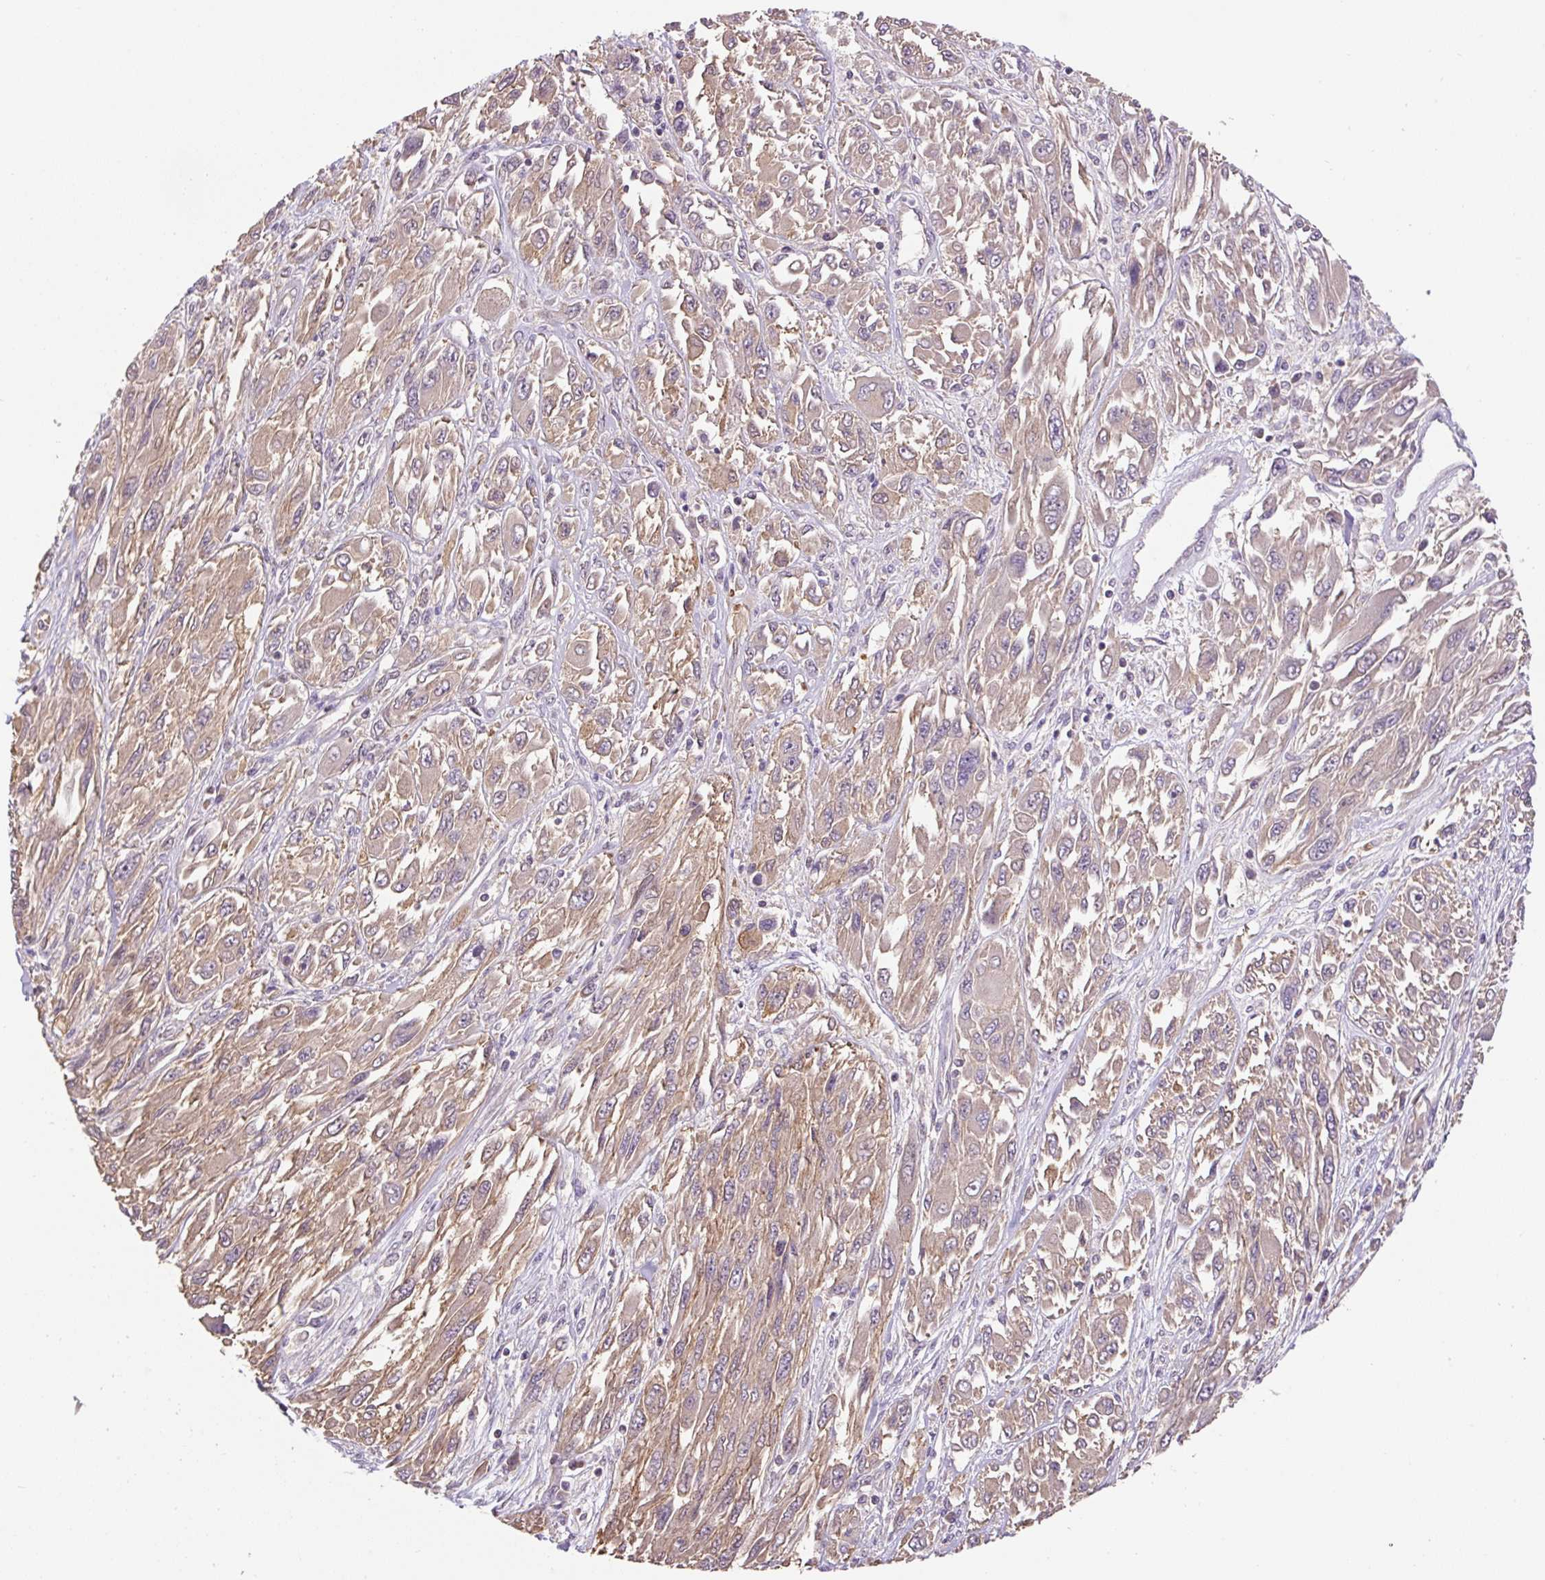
{"staining": {"intensity": "moderate", "quantity": ">75%", "location": "cytoplasmic/membranous"}, "tissue": "melanoma", "cell_type": "Tumor cells", "image_type": "cancer", "snomed": [{"axis": "morphology", "description": "Malignant melanoma, NOS"}, {"axis": "topography", "description": "Skin"}], "caption": "Immunohistochemical staining of melanoma shows medium levels of moderate cytoplasmic/membranous positivity in approximately >75% of tumor cells.", "gene": "COX8A", "patient": {"sex": "female", "age": 91}}